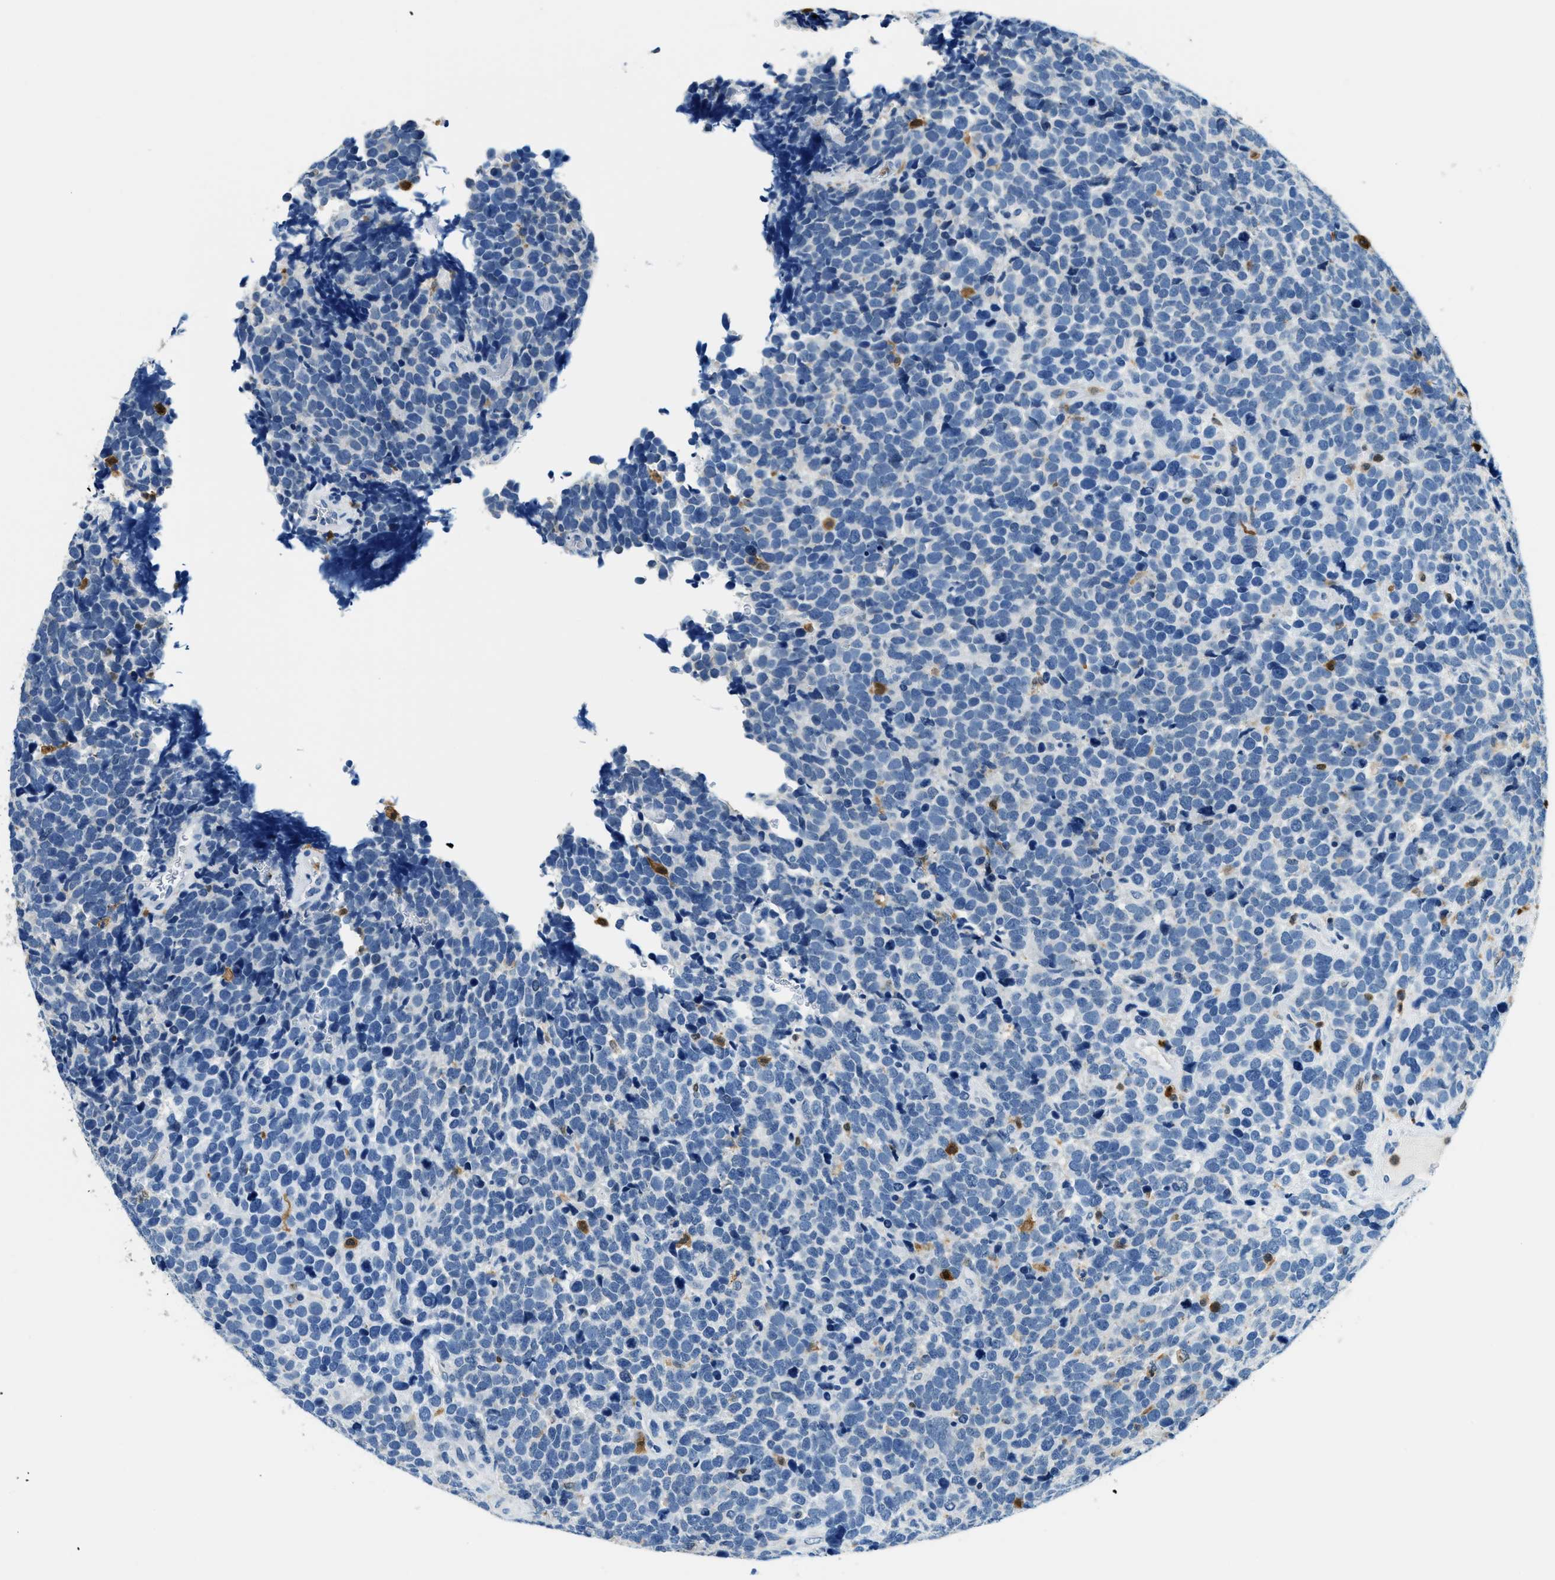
{"staining": {"intensity": "negative", "quantity": "none", "location": "none"}, "tissue": "urothelial cancer", "cell_type": "Tumor cells", "image_type": "cancer", "snomed": [{"axis": "morphology", "description": "Urothelial carcinoma, High grade"}, {"axis": "topography", "description": "Urinary bladder"}], "caption": "IHC of human urothelial cancer reveals no staining in tumor cells.", "gene": "CAPG", "patient": {"sex": "female", "age": 82}}